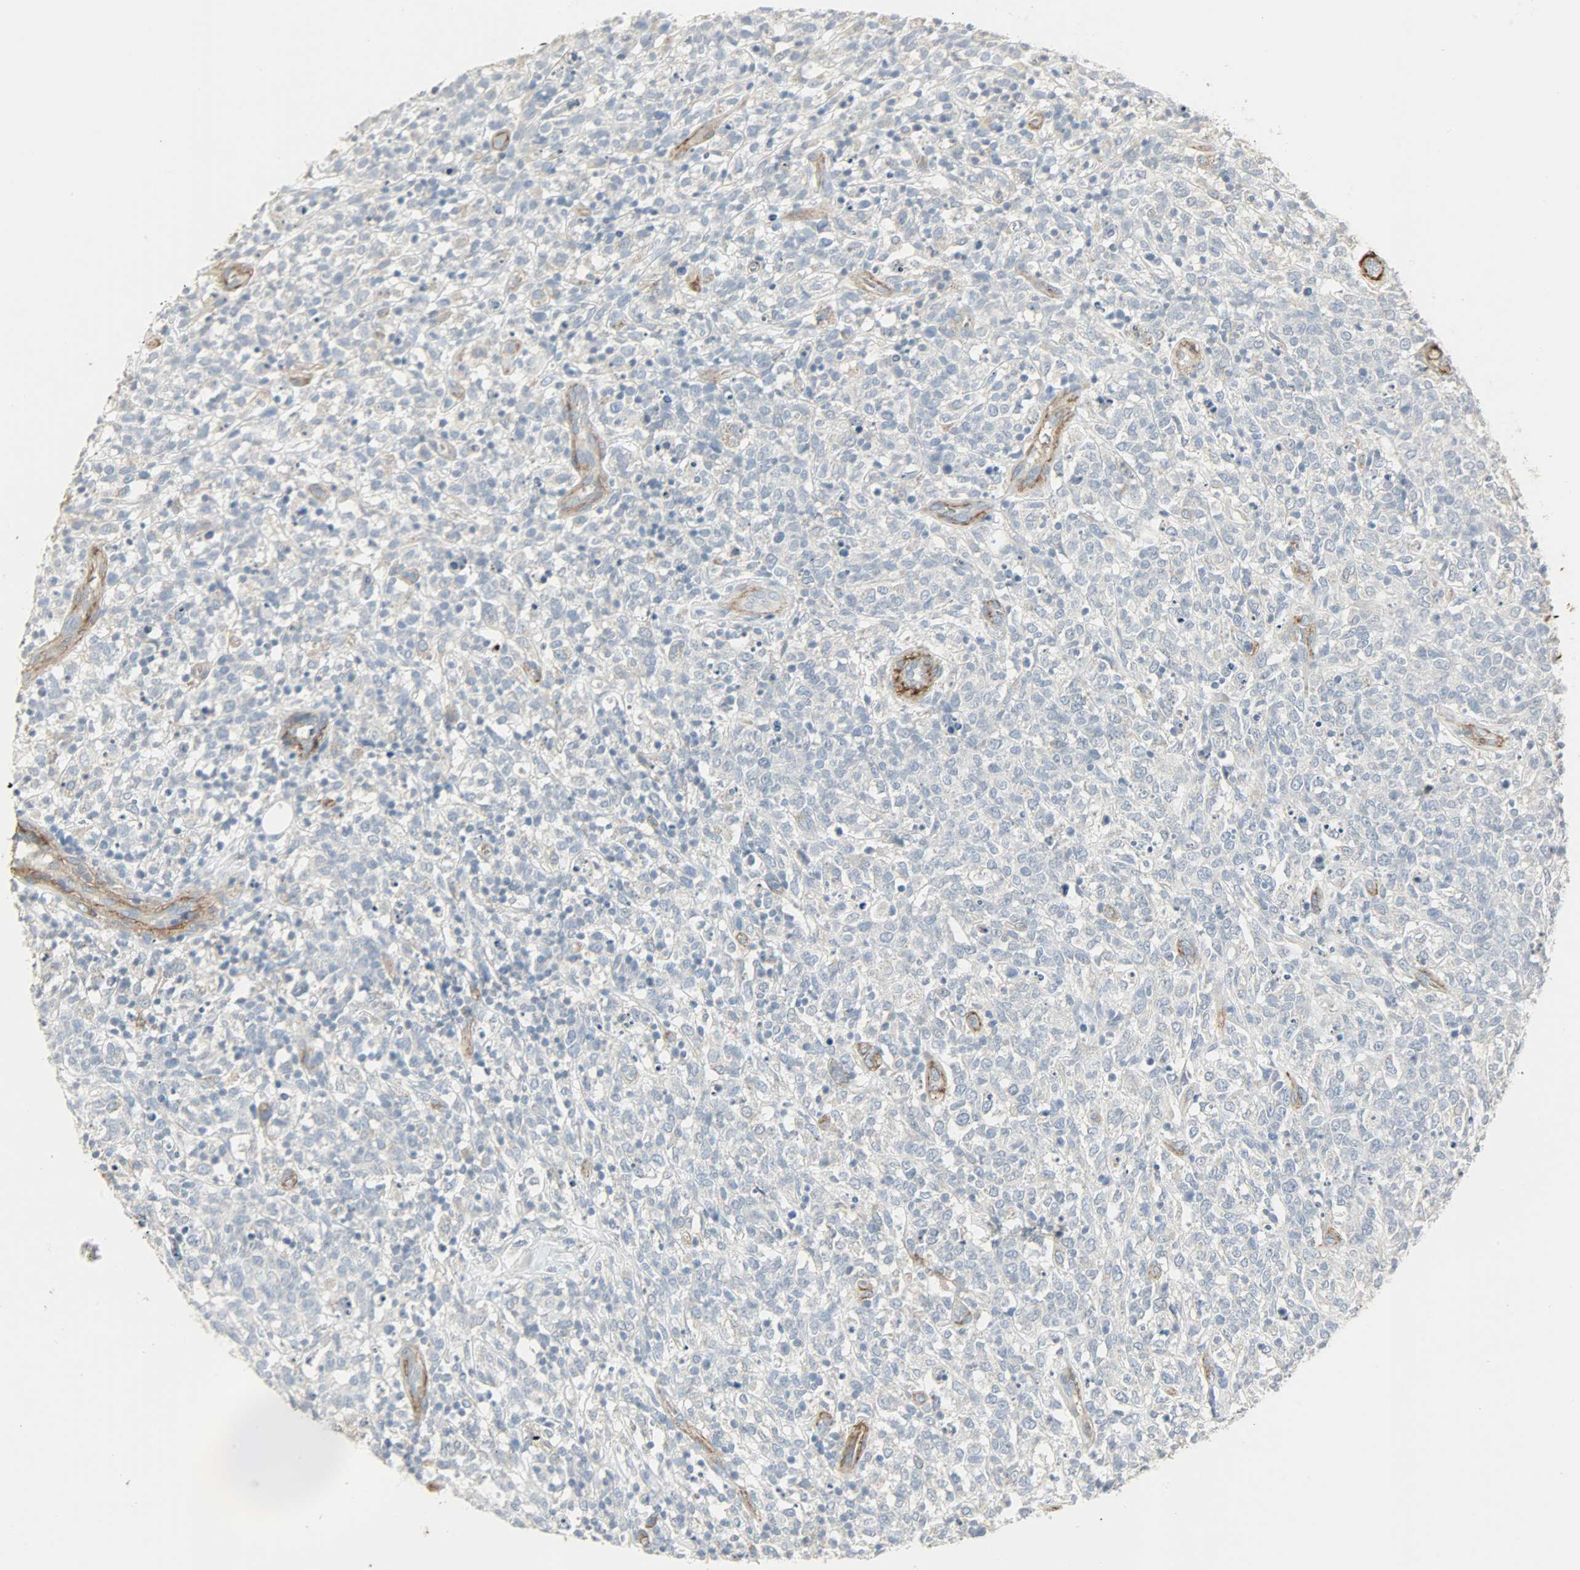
{"staining": {"intensity": "negative", "quantity": "none", "location": "none"}, "tissue": "lymphoma", "cell_type": "Tumor cells", "image_type": "cancer", "snomed": [{"axis": "morphology", "description": "Malignant lymphoma, non-Hodgkin's type, High grade"}, {"axis": "topography", "description": "Lymph node"}], "caption": "Protein analysis of lymphoma displays no significant staining in tumor cells. Brightfield microscopy of immunohistochemistry stained with DAB (3,3'-diaminobenzidine) (brown) and hematoxylin (blue), captured at high magnification.", "gene": "ENPEP", "patient": {"sex": "female", "age": 73}}